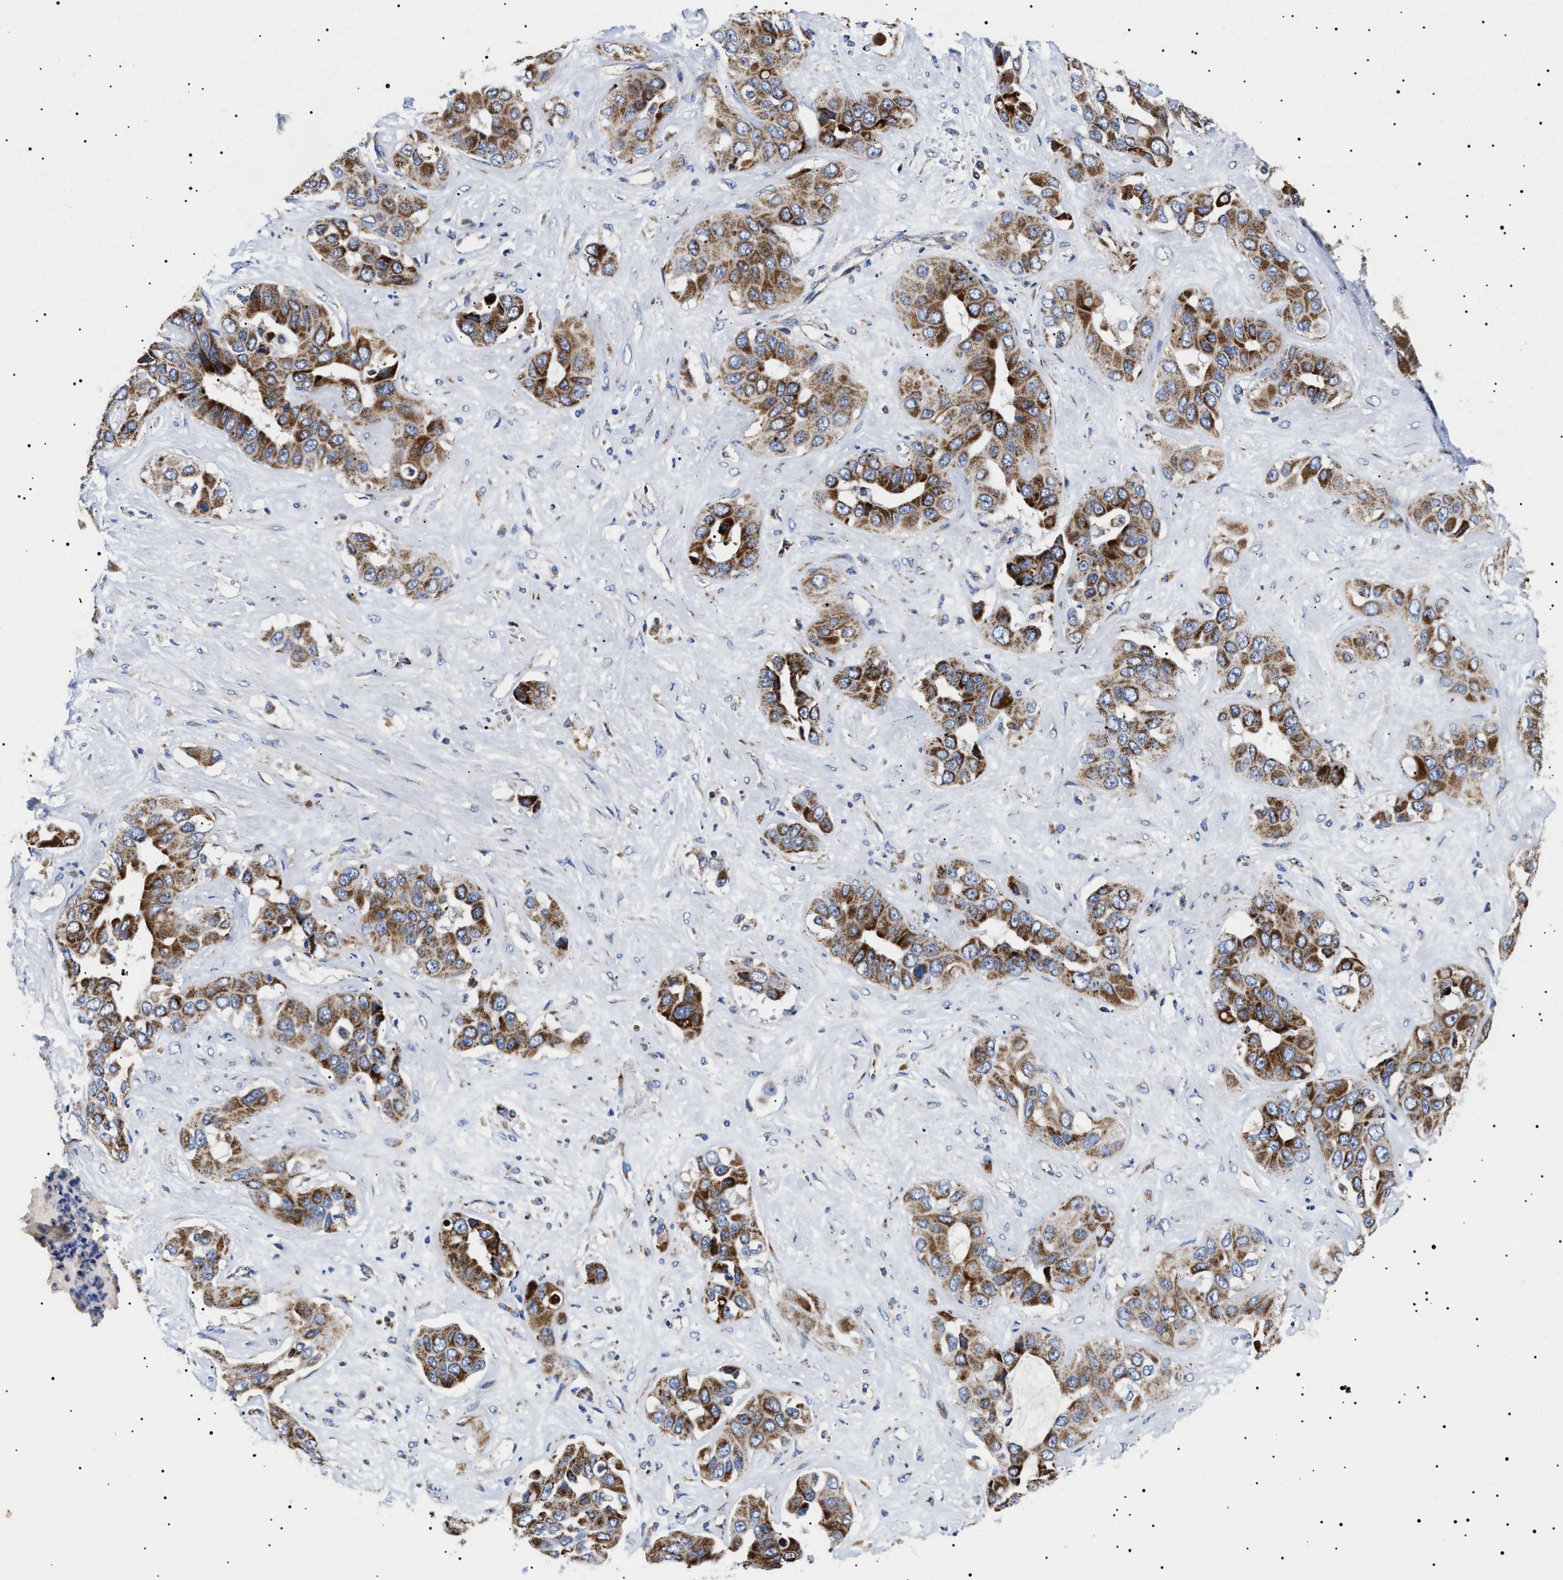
{"staining": {"intensity": "strong", "quantity": ">75%", "location": "cytoplasmic/membranous"}, "tissue": "liver cancer", "cell_type": "Tumor cells", "image_type": "cancer", "snomed": [{"axis": "morphology", "description": "Cholangiocarcinoma"}, {"axis": "topography", "description": "Liver"}], "caption": "Approximately >75% of tumor cells in liver cancer exhibit strong cytoplasmic/membranous protein expression as visualized by brown immunohistochemical staining.", "gene": "CHRDL2", "patient": {"sex": "female", "age": 52}}